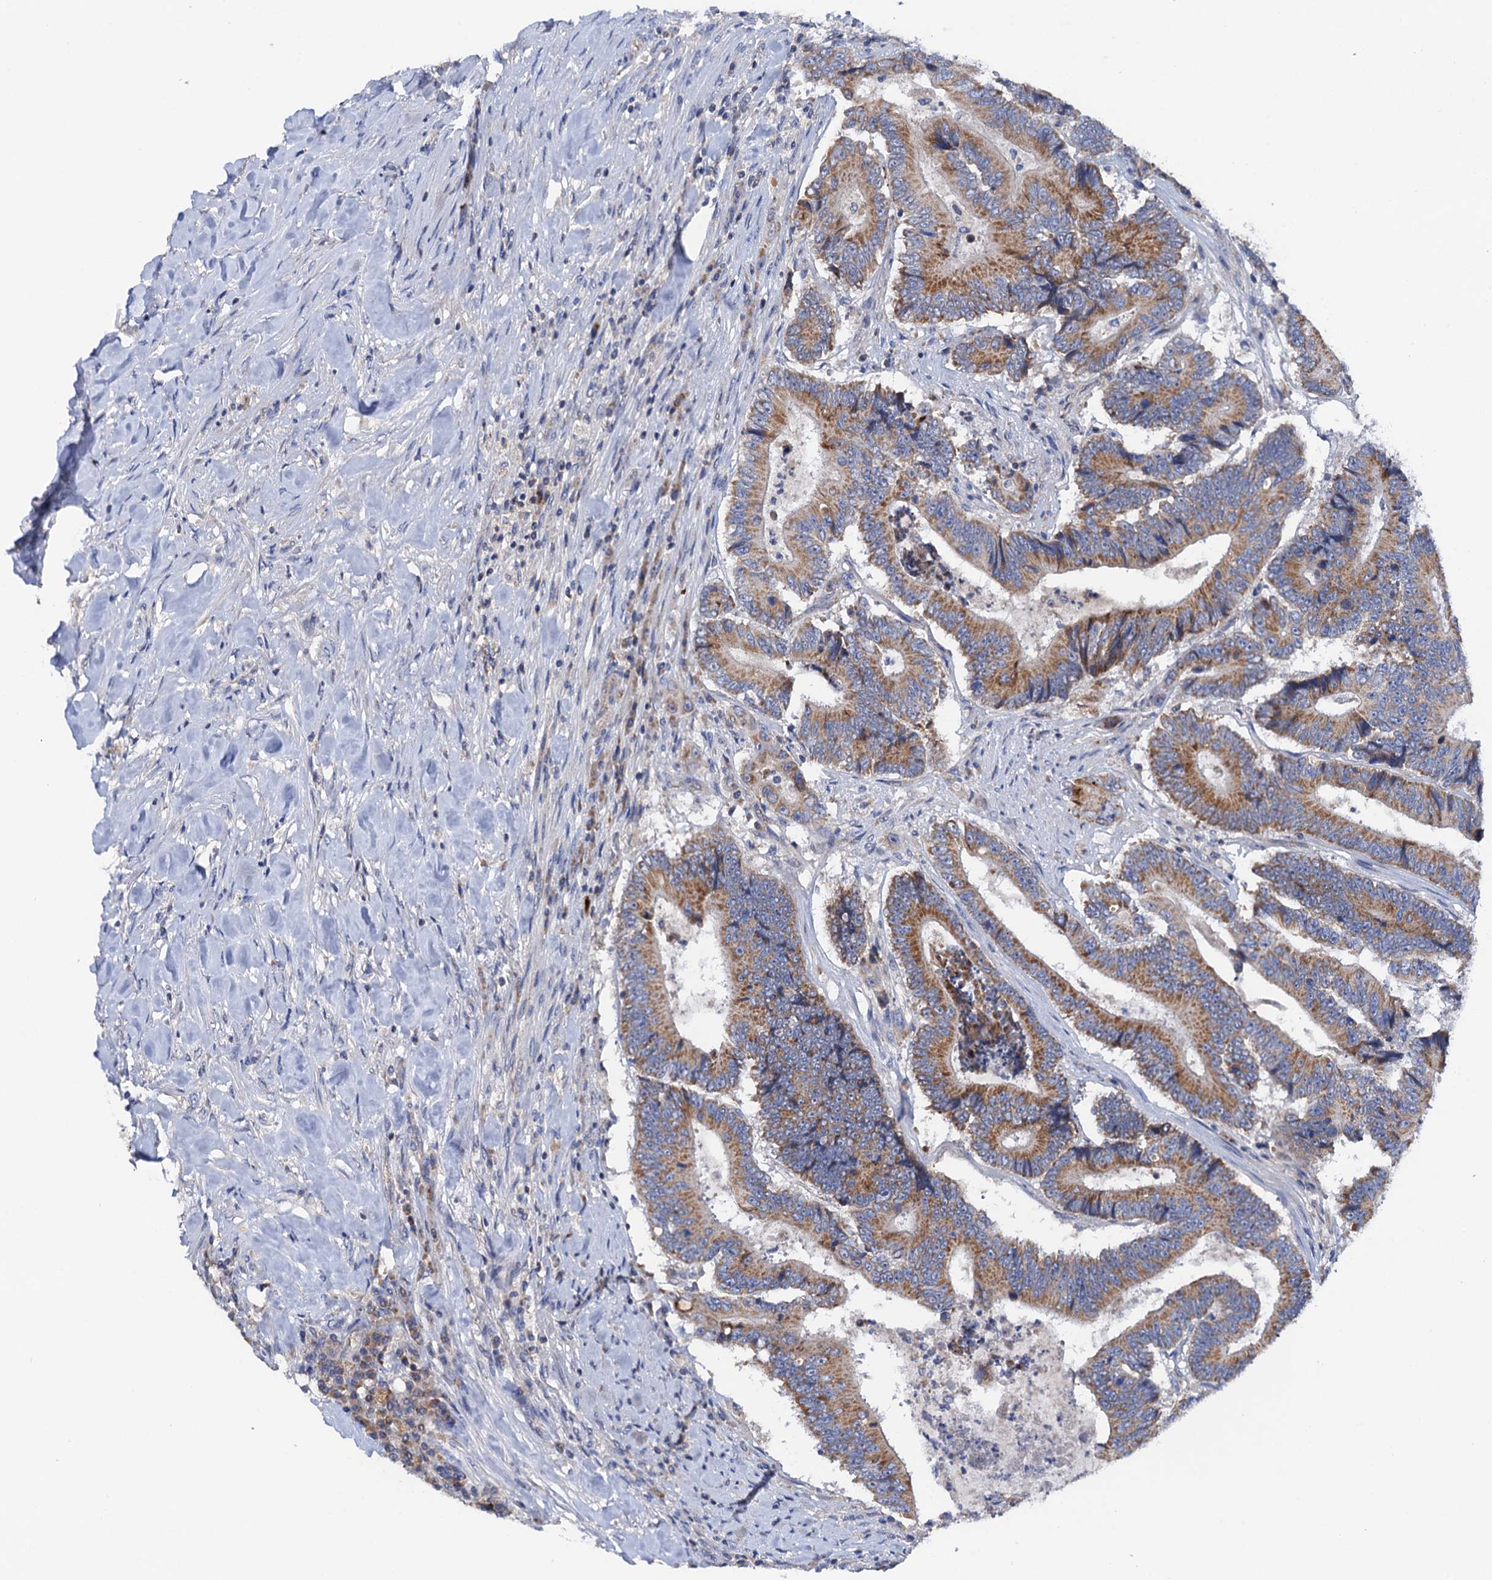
{"staining": {"intensity": "moderate", "quantity": "25%-75%", "location": "cytoplasmic/membranous"}, "tissue": "colorectal cancer", "cell_type": "Tumor cells", "image_type": "cancer", "snomed": [{"axis": "morphology", "description": "Adenocarcinoma, NOS"}, {"axis": "topography", "description": "Colon"}], "caption": "The image reveals immunohistochemical staining of adenocarcinoma (colorectal). There is moderate cytoplasmic/membranous expression is seen in about 25%-75% of tumor cells. (DAB (3,3'-diaminobenzidine) = brown stain, brightfield microscopy at high magnification).", "gene": "MRPL48", "patient": {"sex": "male", "age": 83}}